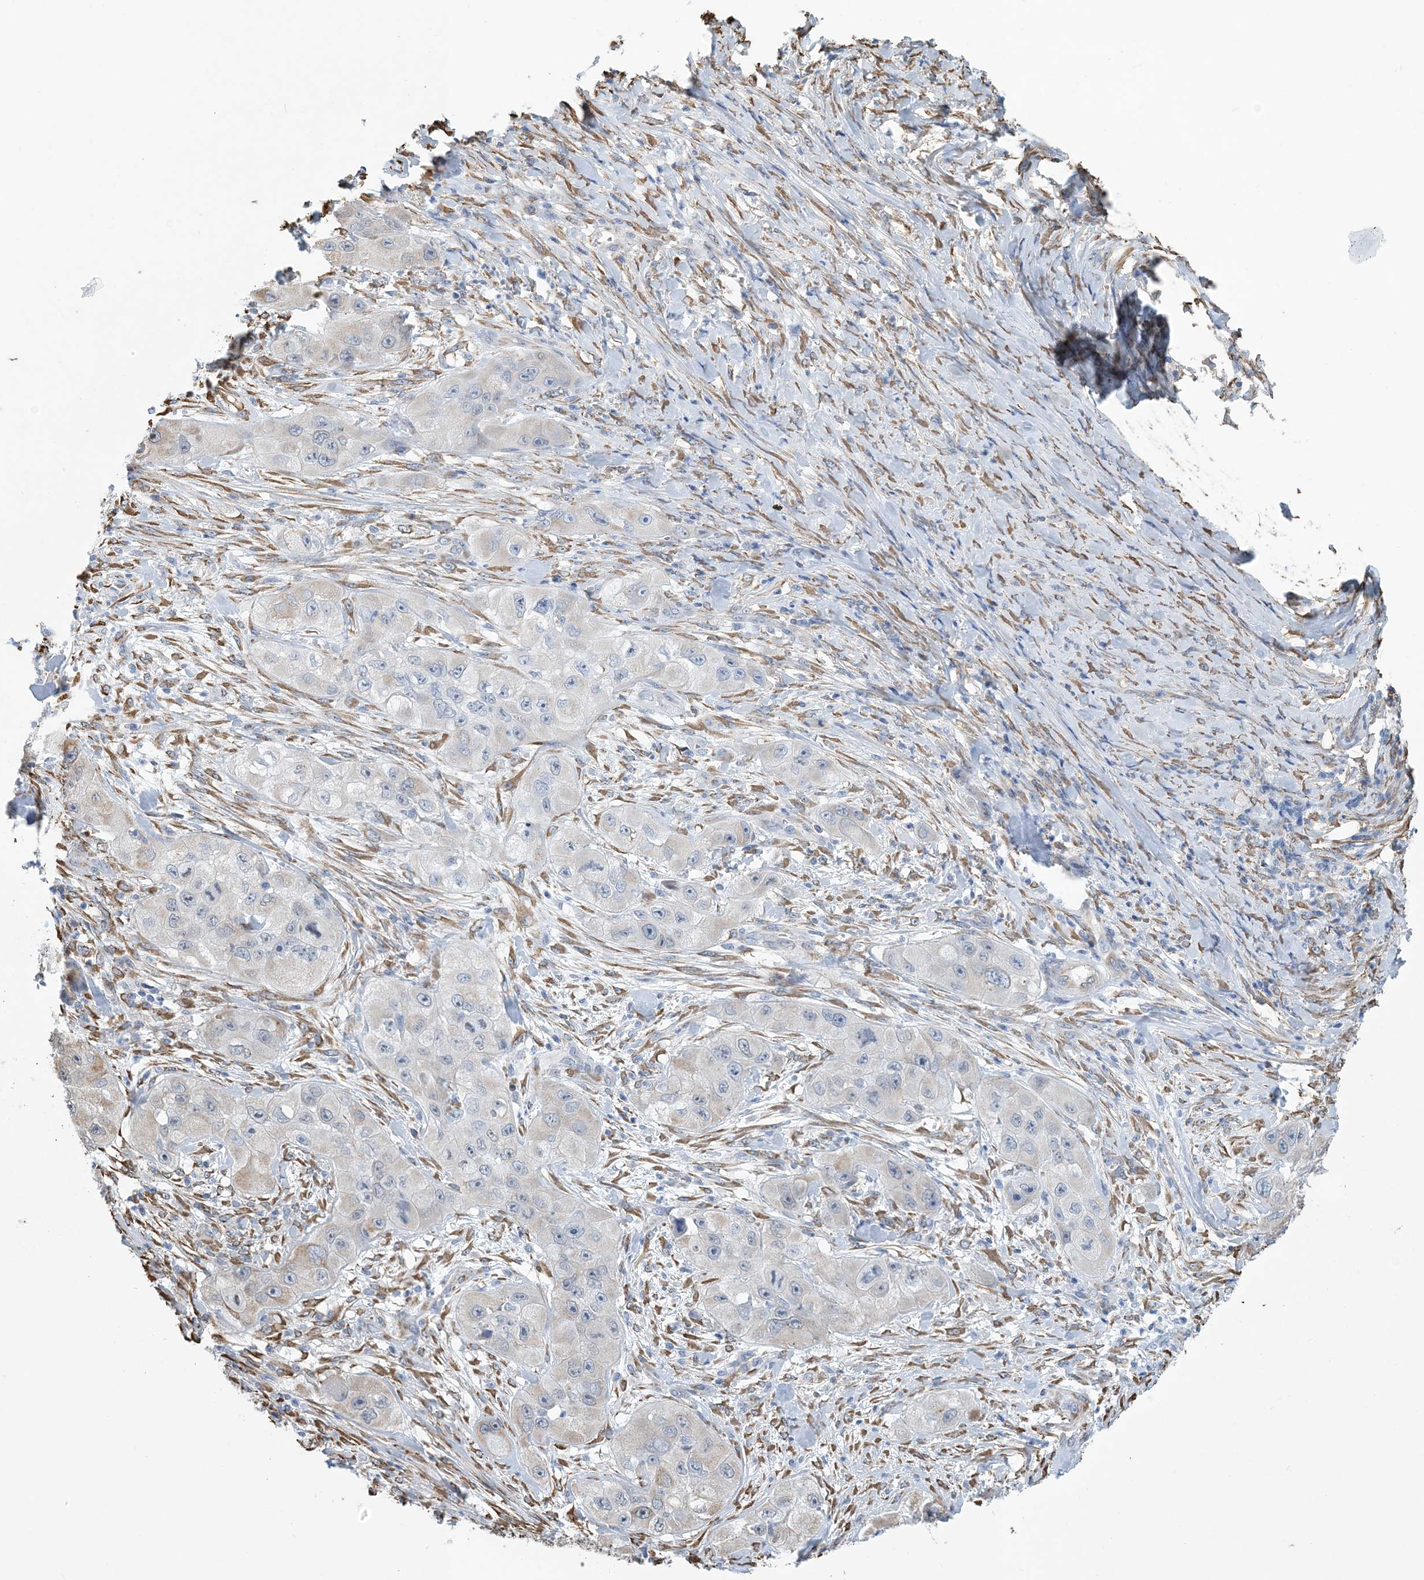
{"staining": {"intensity": "negative", "quantity": "none", "location": "none"}, "tissue": "skin cancer", "cell_type": "Tumor cells", "image_type": "cancer", "snomed": [{"axis": "morphology", "description": "Squamous cell carcinoma, NOS"}, {"axis": "topography", "description": "Skin"}, {"axis": "topography", "description": "Subcutis"}], "caption": "Protein analysis of squamous cell carcinoma (skin) reveals no significant expression in tumor cells. Nuclei are stained in blue.", "gene": "CCDC14", "patient": {"sex": "male", "age": 73}}